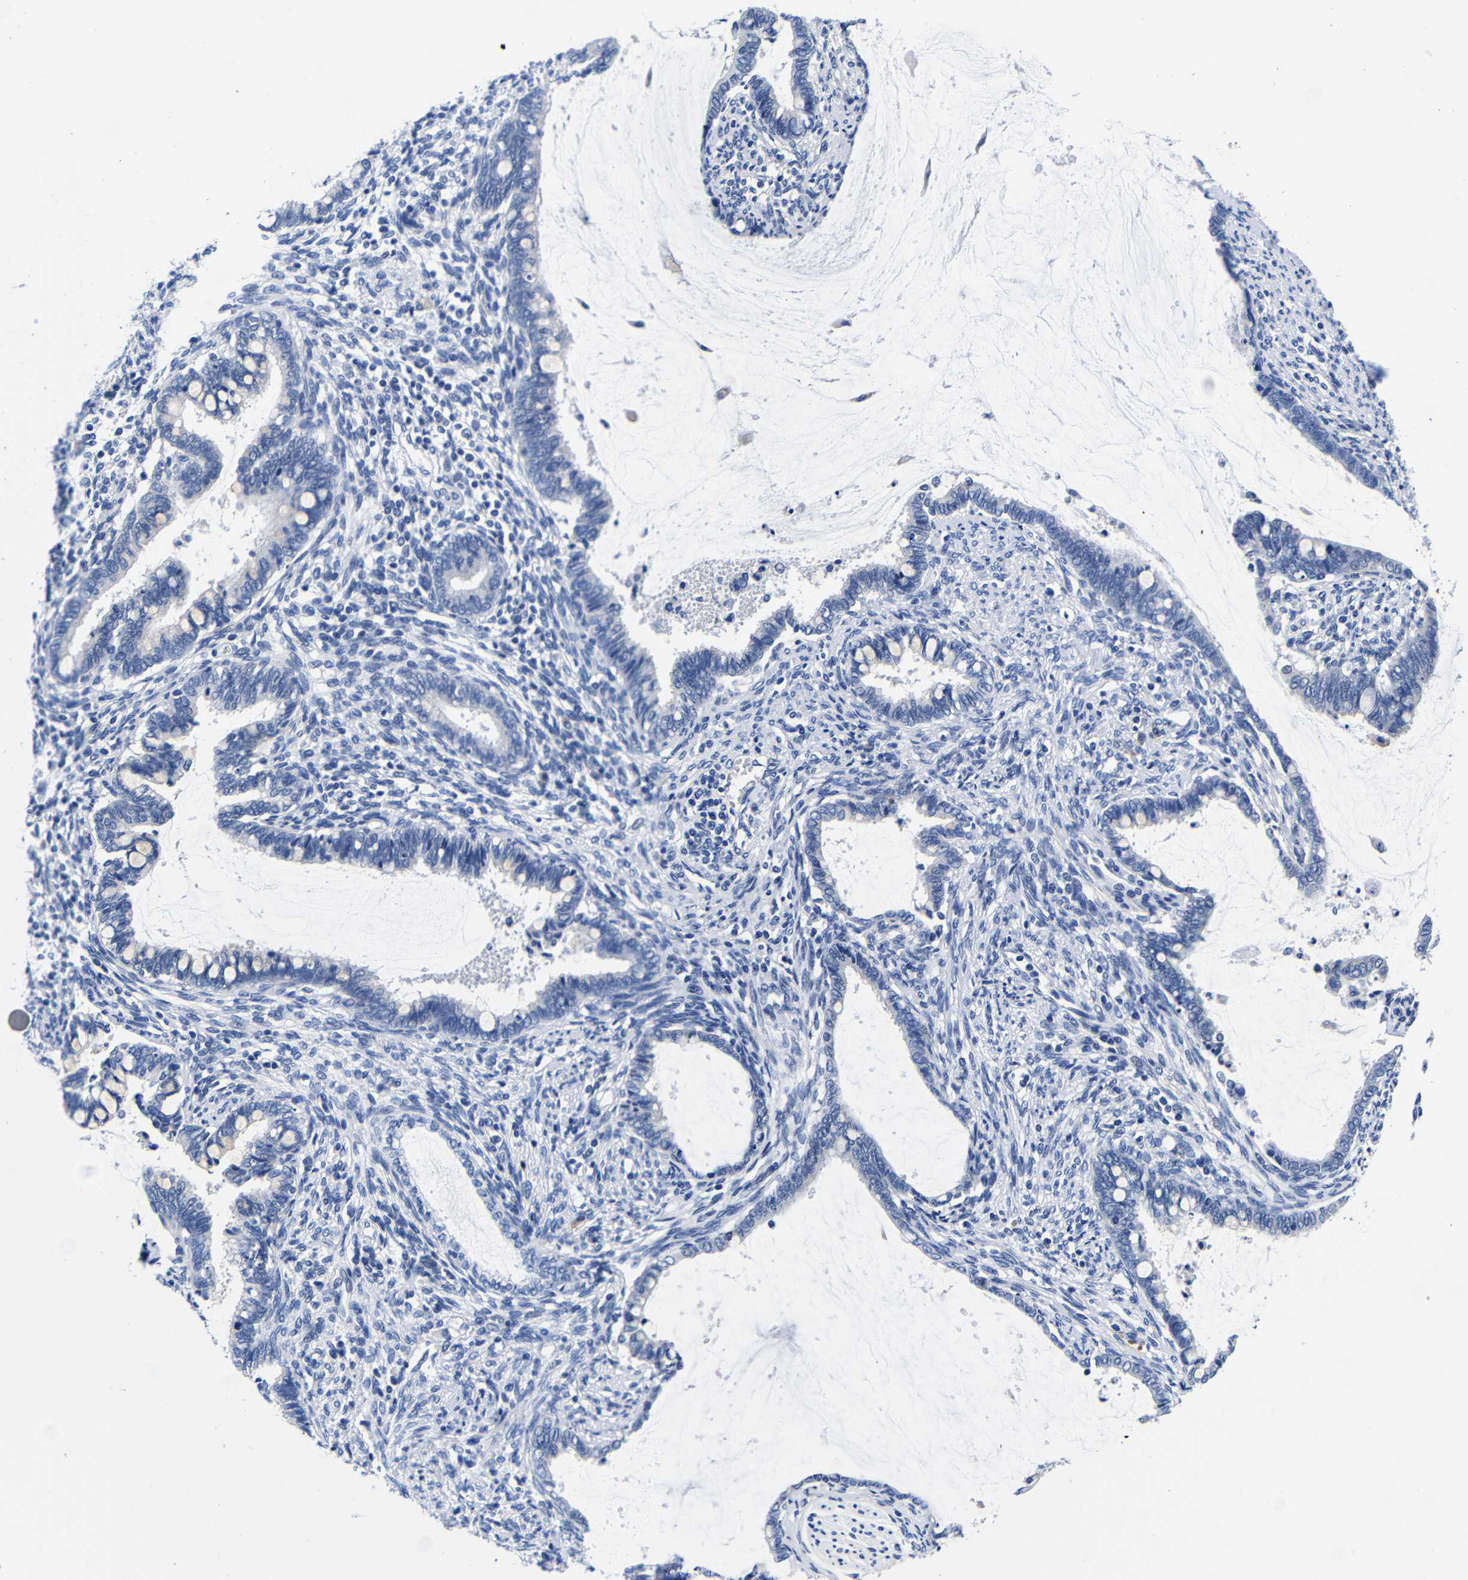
{"staining": {"intensity": "negative", "quantity": "none", "location": "none"}, "tissue": "cervical cancer", "cell_type": "Tumor cells", "image_type": "cancer", "snomed": [{"axis": "morphology", "description": "Adenocarcinoma, NOS"}, {"axis": "topography", "description": "Cervix"}], "caption": "Cervical cancer stained for a protein using immunohistochemistry reveals no staining tumor cells.", "gene": "CLEC4G", "patient": {"sex": "female", "age": 44}}